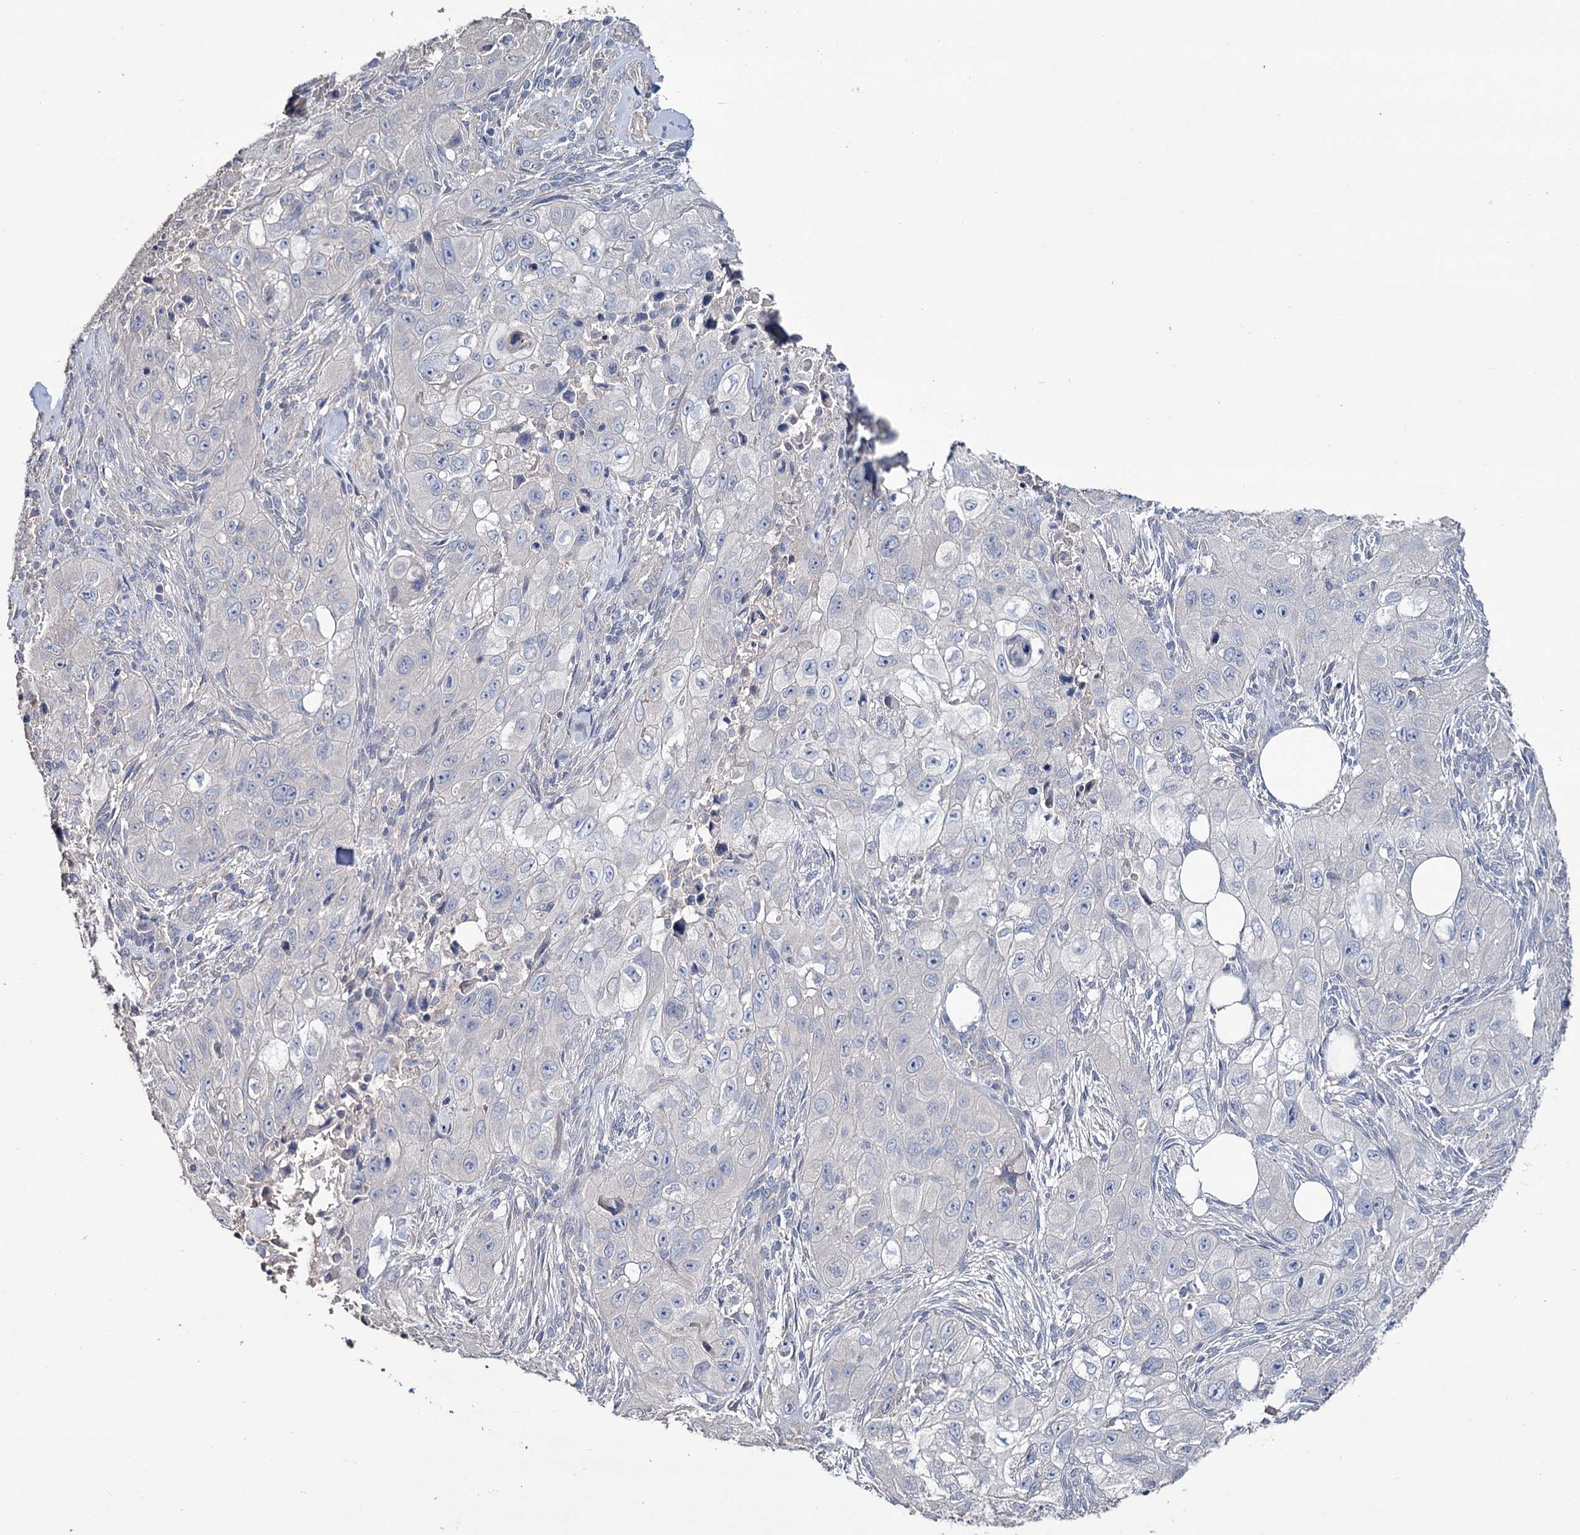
{"staining": {"intensity": "negative", "quantity": "none", "location": "none"}, "tissue": "skin cancer", "cell_type": "Tumor cells", "image_type": "cancer", "snomed": [{"axis": "morphology", "description": "Squamous cell carcinoma, NOS"}, {"axis": "topography", "description": "Skin"}, {"axis": "topography", "description": "Subcutis"}], "caption": "There is no significant expression in tumor cells of skin cancer.", "gene": "EPB41L5", "patient": {"sex": "male", "age": 73}}